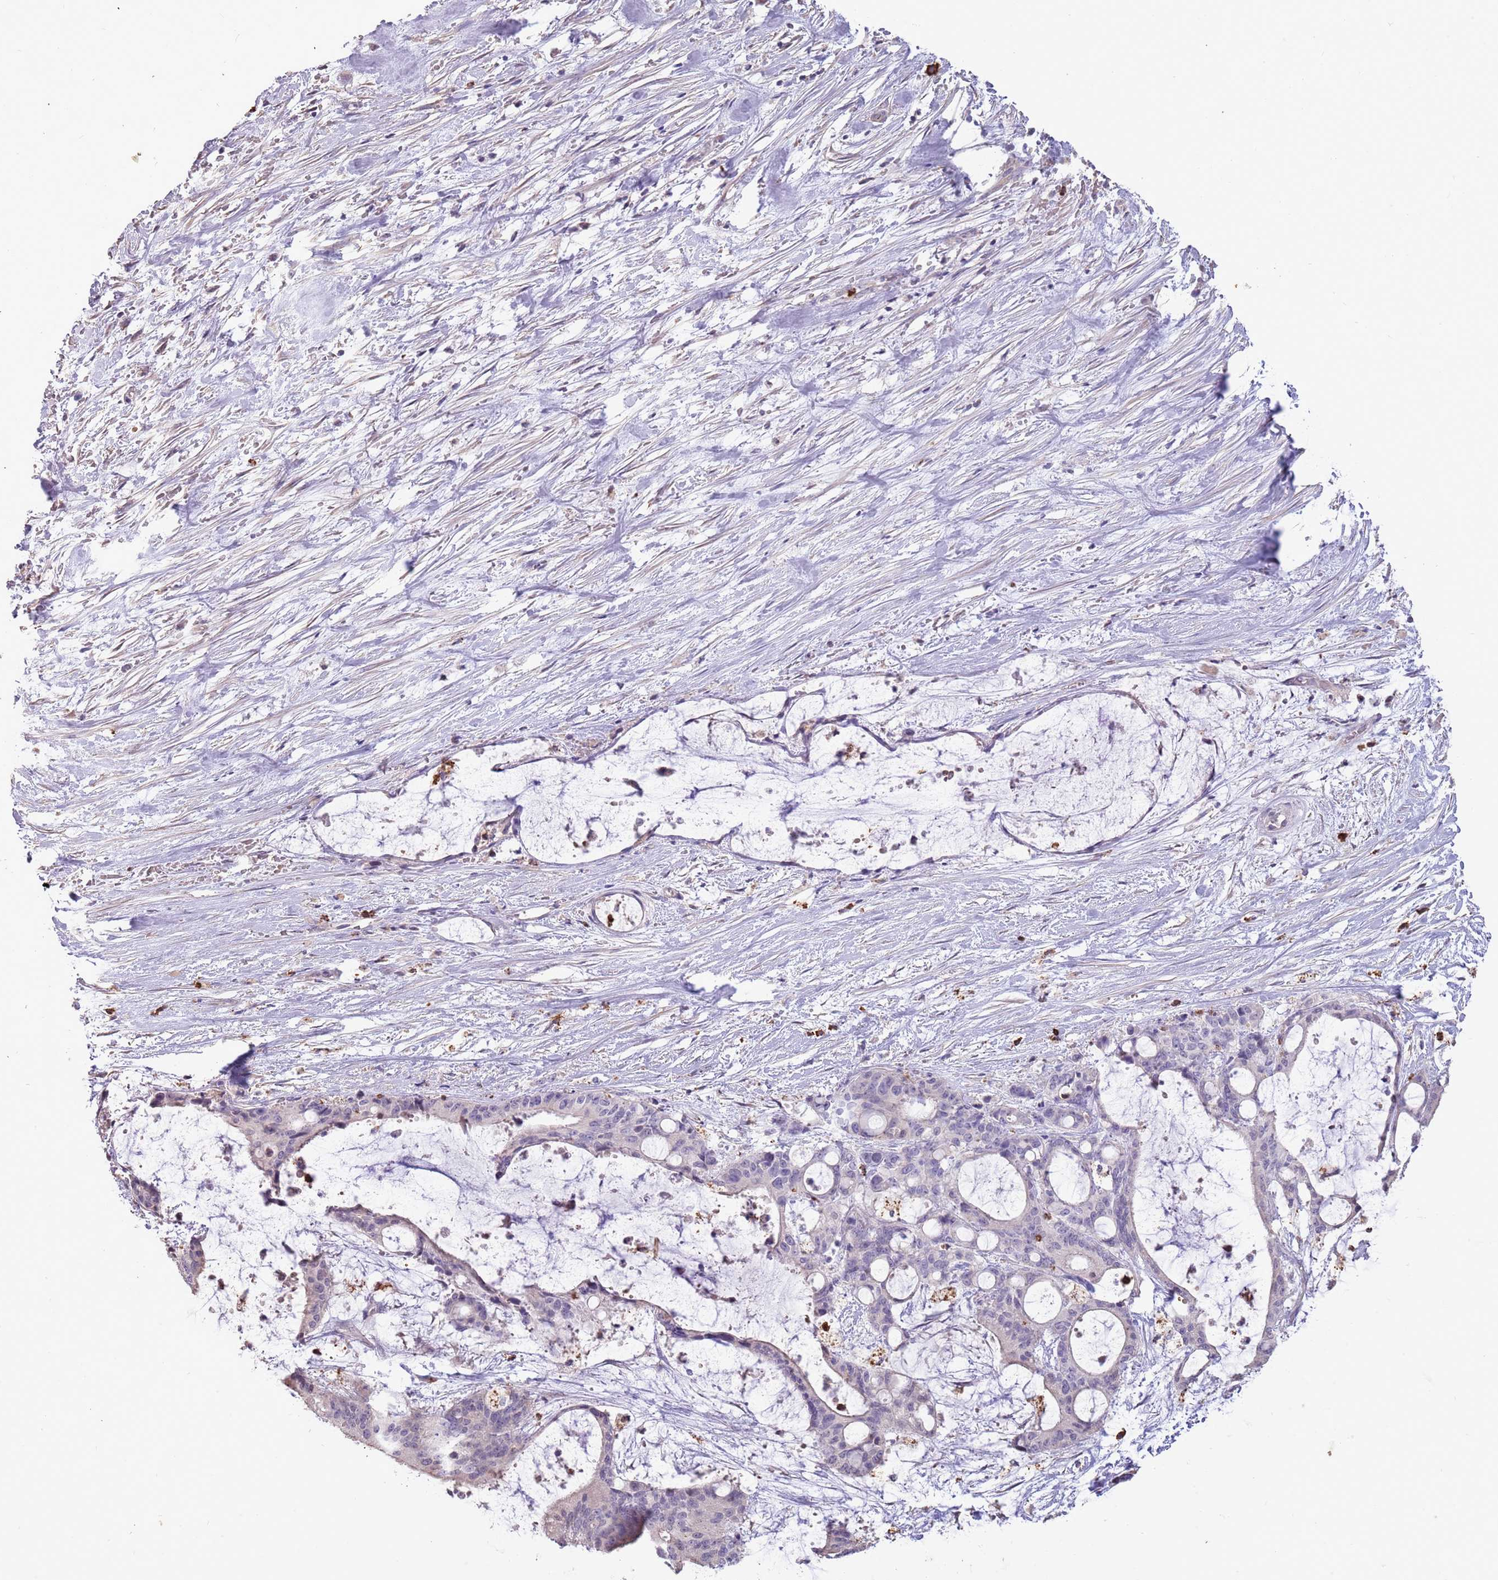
{"staining": {"intensity": "negative", "quantity": "none", "location": "none"}, "tissue": "liver cancer", "cell_type": "Tumor cells", "image_type": "cancer", "snomed": [{"axis": "morphology", "description": "Normal tissue, NOS"}, {"axis": "morphology", "description": "Cholangiocarcinoma"}, {"axis": "topography", "description": "Liver"}, {"axis": "topography", "description": "Peripheral nerve tissue"}], "caption": "This is a photomicrograph of immunohistochemistry (IHC) staining of liver cancer, which shows no staining in tumor cells. Nuclei are stained in blue.", "gene": "P2RY13", "patient": {"sex": "female", "age": 73}}